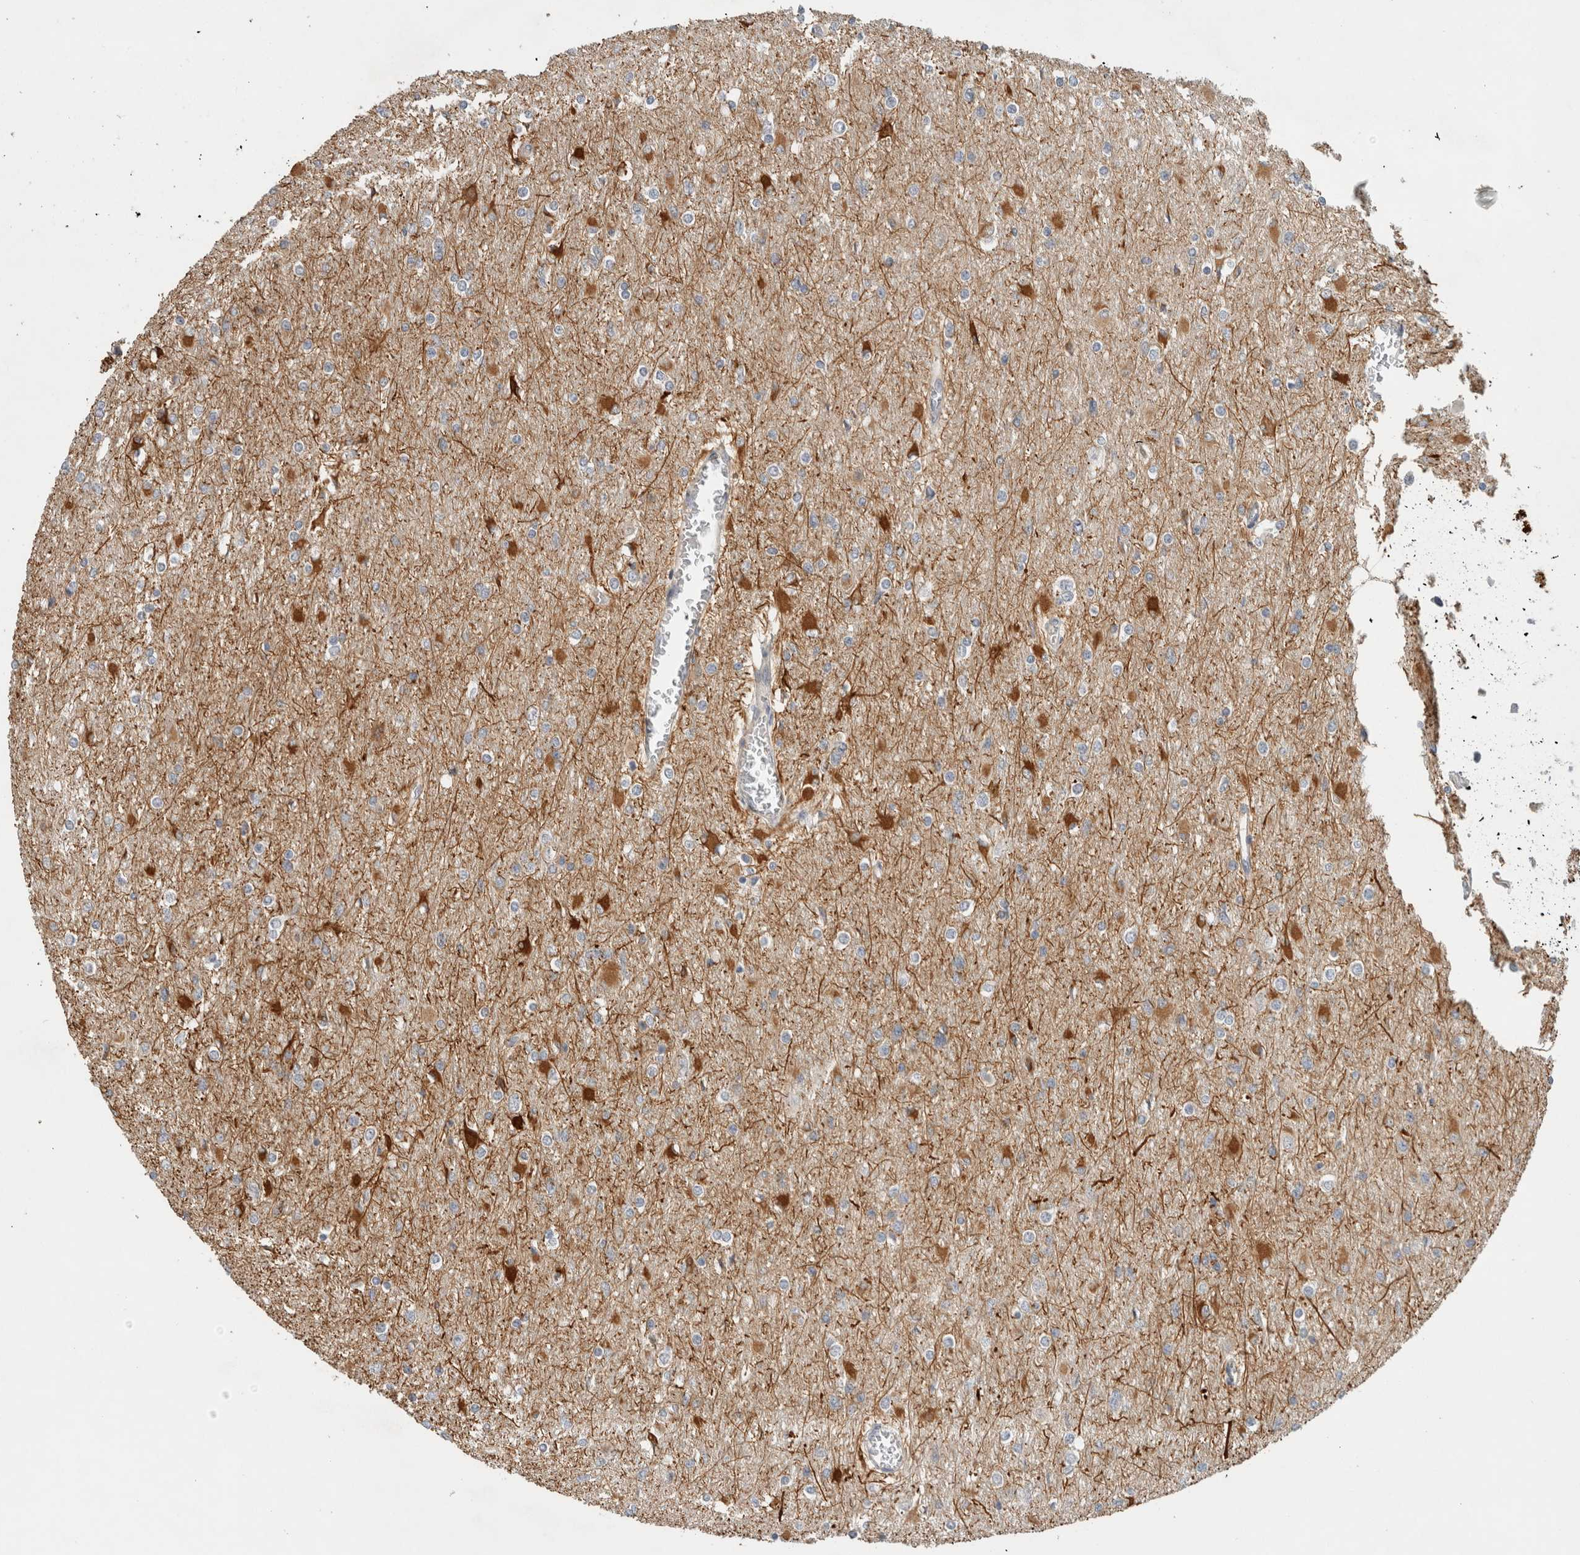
{"staining": {"intensity": "negative", "quantity": "none", "location": "none"}, "tissue": "glioma", "cell_type": "Tumor cells", "image_type": "cancer", "snomed": [{"axis": "morphology", "description": "Glioma, malignant, High grade"}, {"axis": "topography", "description": "Cerebral cortex"}], "caption": "Tumor cells are negative for brown protein staining in glioma.", "gene": "ERCC6L2", "patient": {"sex": "female", "age": 36}}